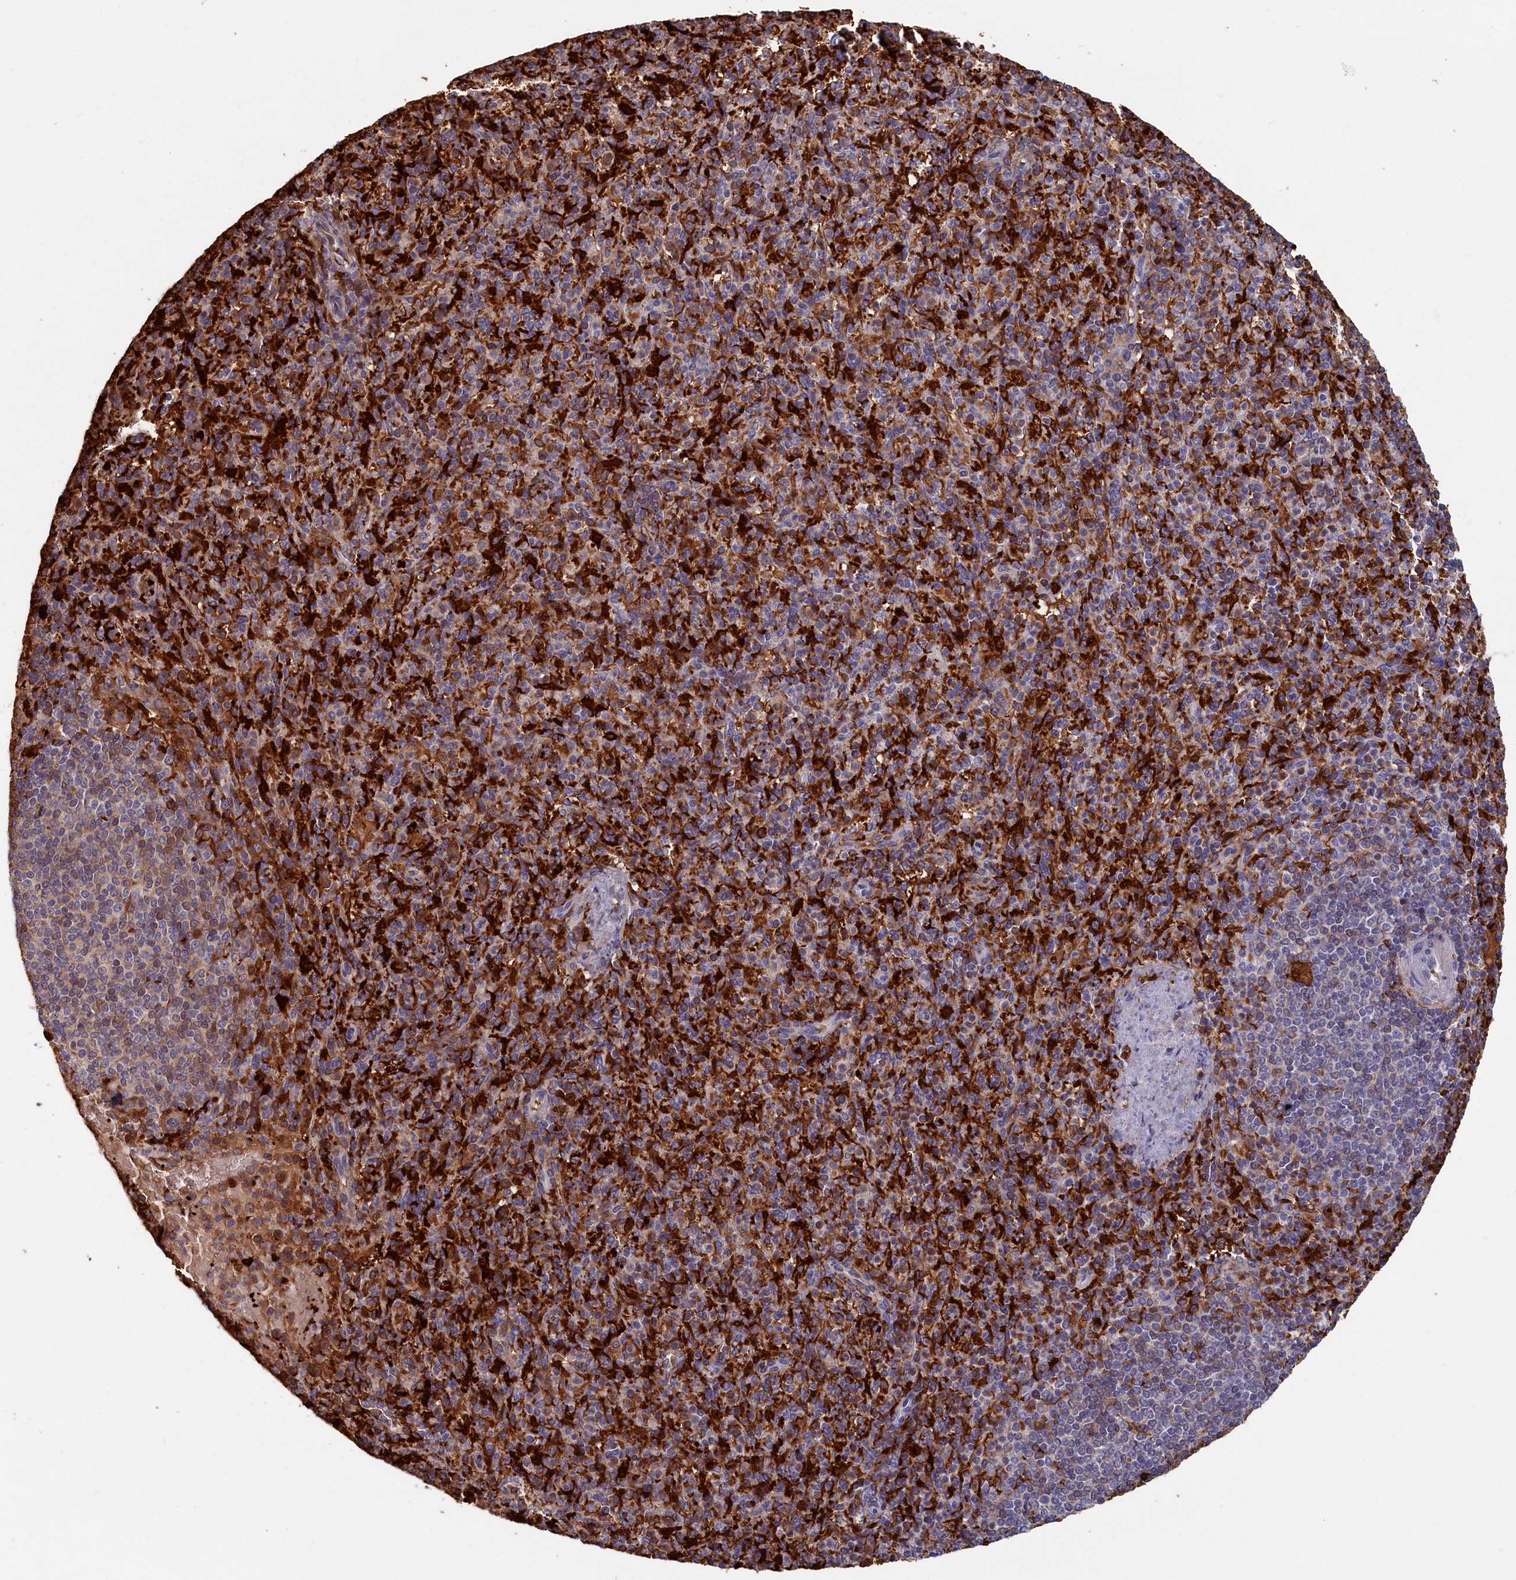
{"staining": {"intensity": "strong", "quantity": "<25%", "location": "cytoplasmic/membranous"}, "tissue": "spleen", "cell_type": "Cells in red pulp", "image_type": "normal", "snomed": [{"axis": "morphology", "description": "Normal tissue, NOS"}, {"axis": "topography", "description": "Spleen"}], "caption": "Protein positivity by IHC shows strong cytoplasmic/membranous staining in about <25% of cells in red pulp in benign spleen. Immunohistochemistry stains the protein of interest in brown and the nuclei are stained blue.", "gene": "BLVRB", "patient": {"sex": "female", "age": 74}}